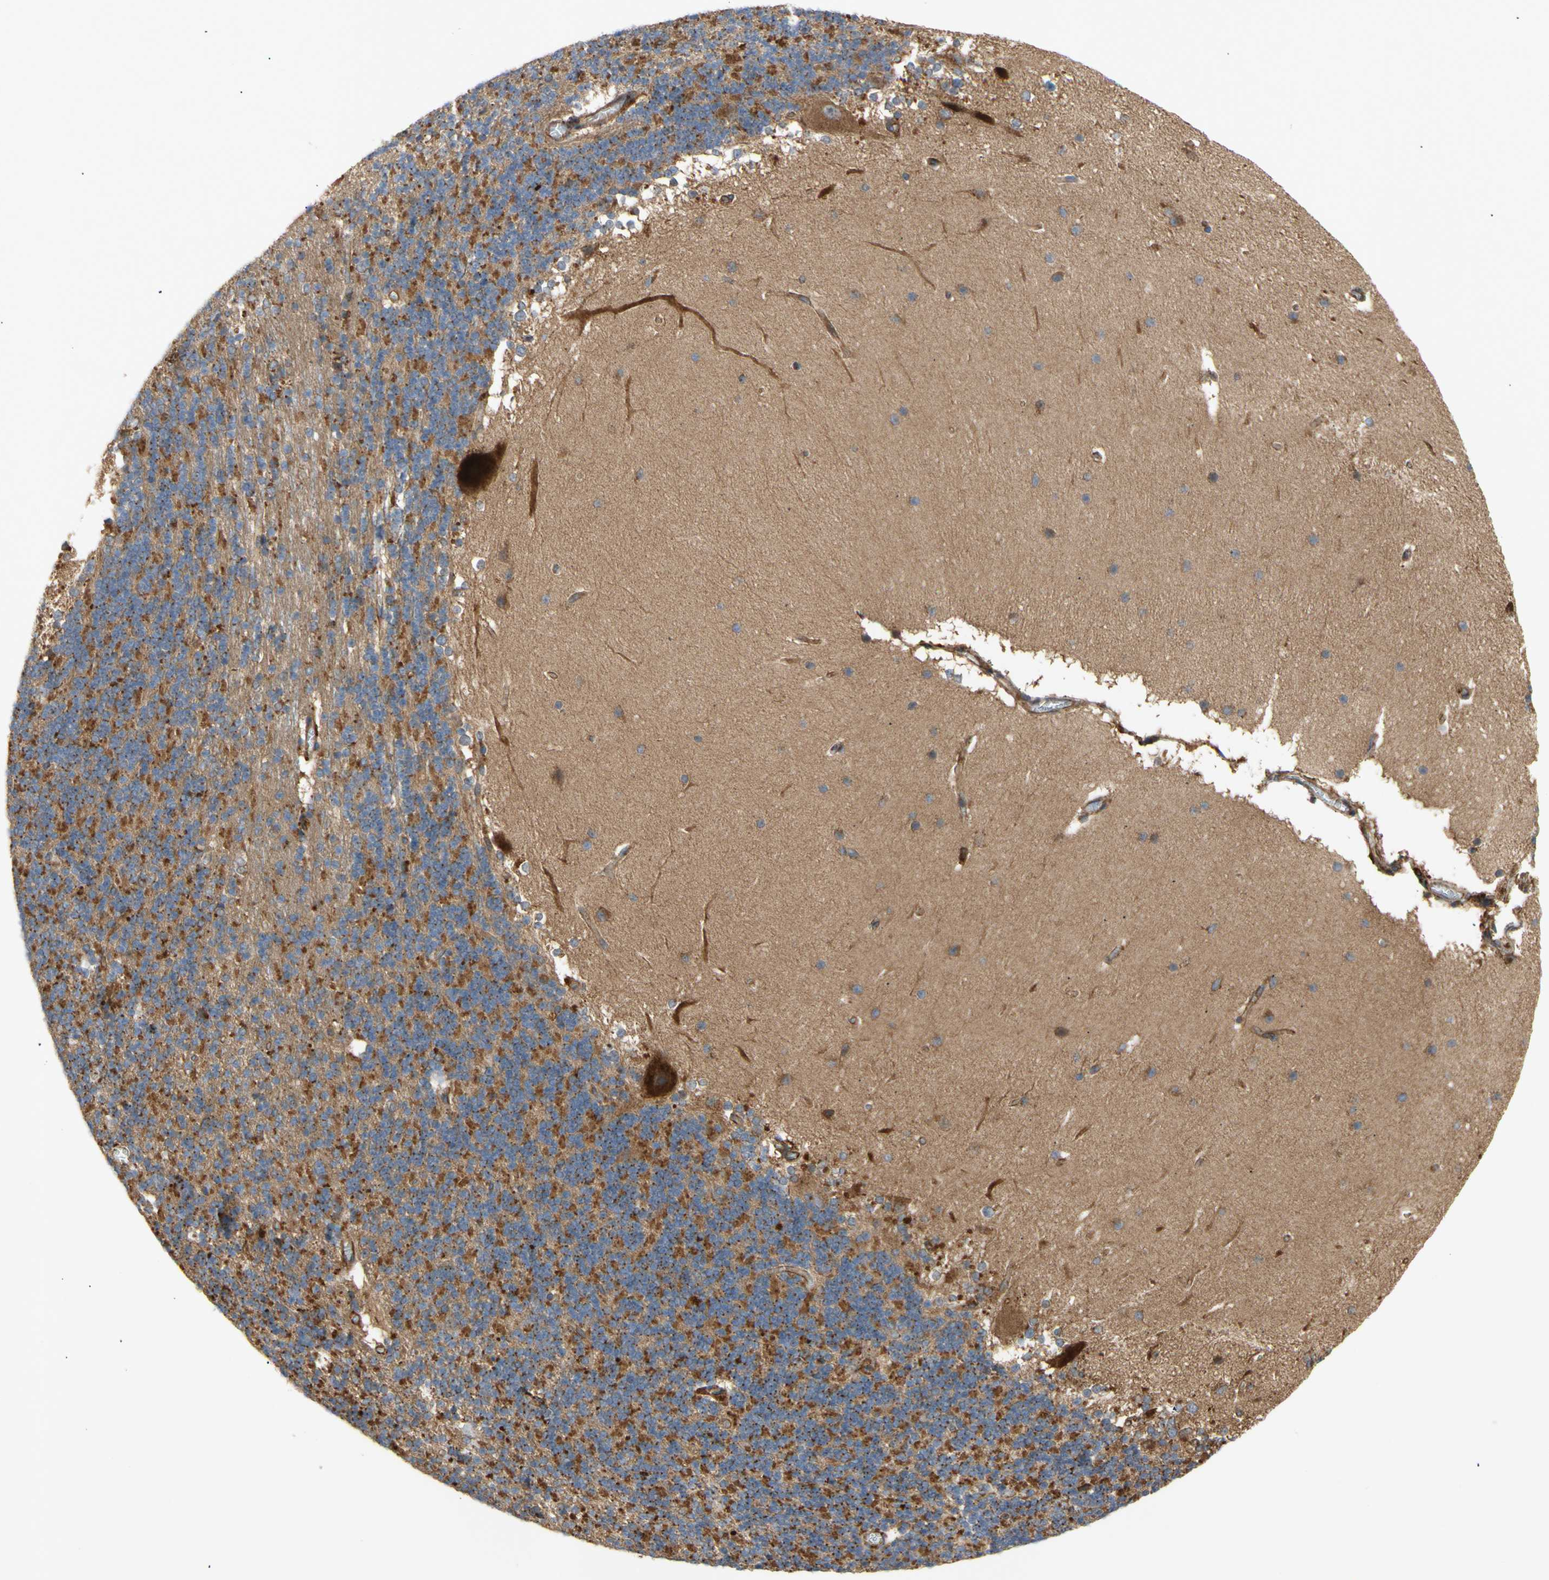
{"staining": {"intensity": "moderate", "quantity": "25%-75%", "location": "cytoplasmic/membranous"}, "tissue": "cerebellum", "cell_type": "Cells in granular layer", "image_type": "normal", "snomed": [{"axis": "morphology", "description": "Normal tissue, NOS"}, {"axis": "topography", "description": "Cerebellum"}], "caption": "Human cerebellum stained for a protein (brown) displays moderate cytoplasmic/membranous positive expression in about 25%-75% of cells in granular layer.", "gene": "TUBG2", "patient": {"sex": "female", "age": 19}}